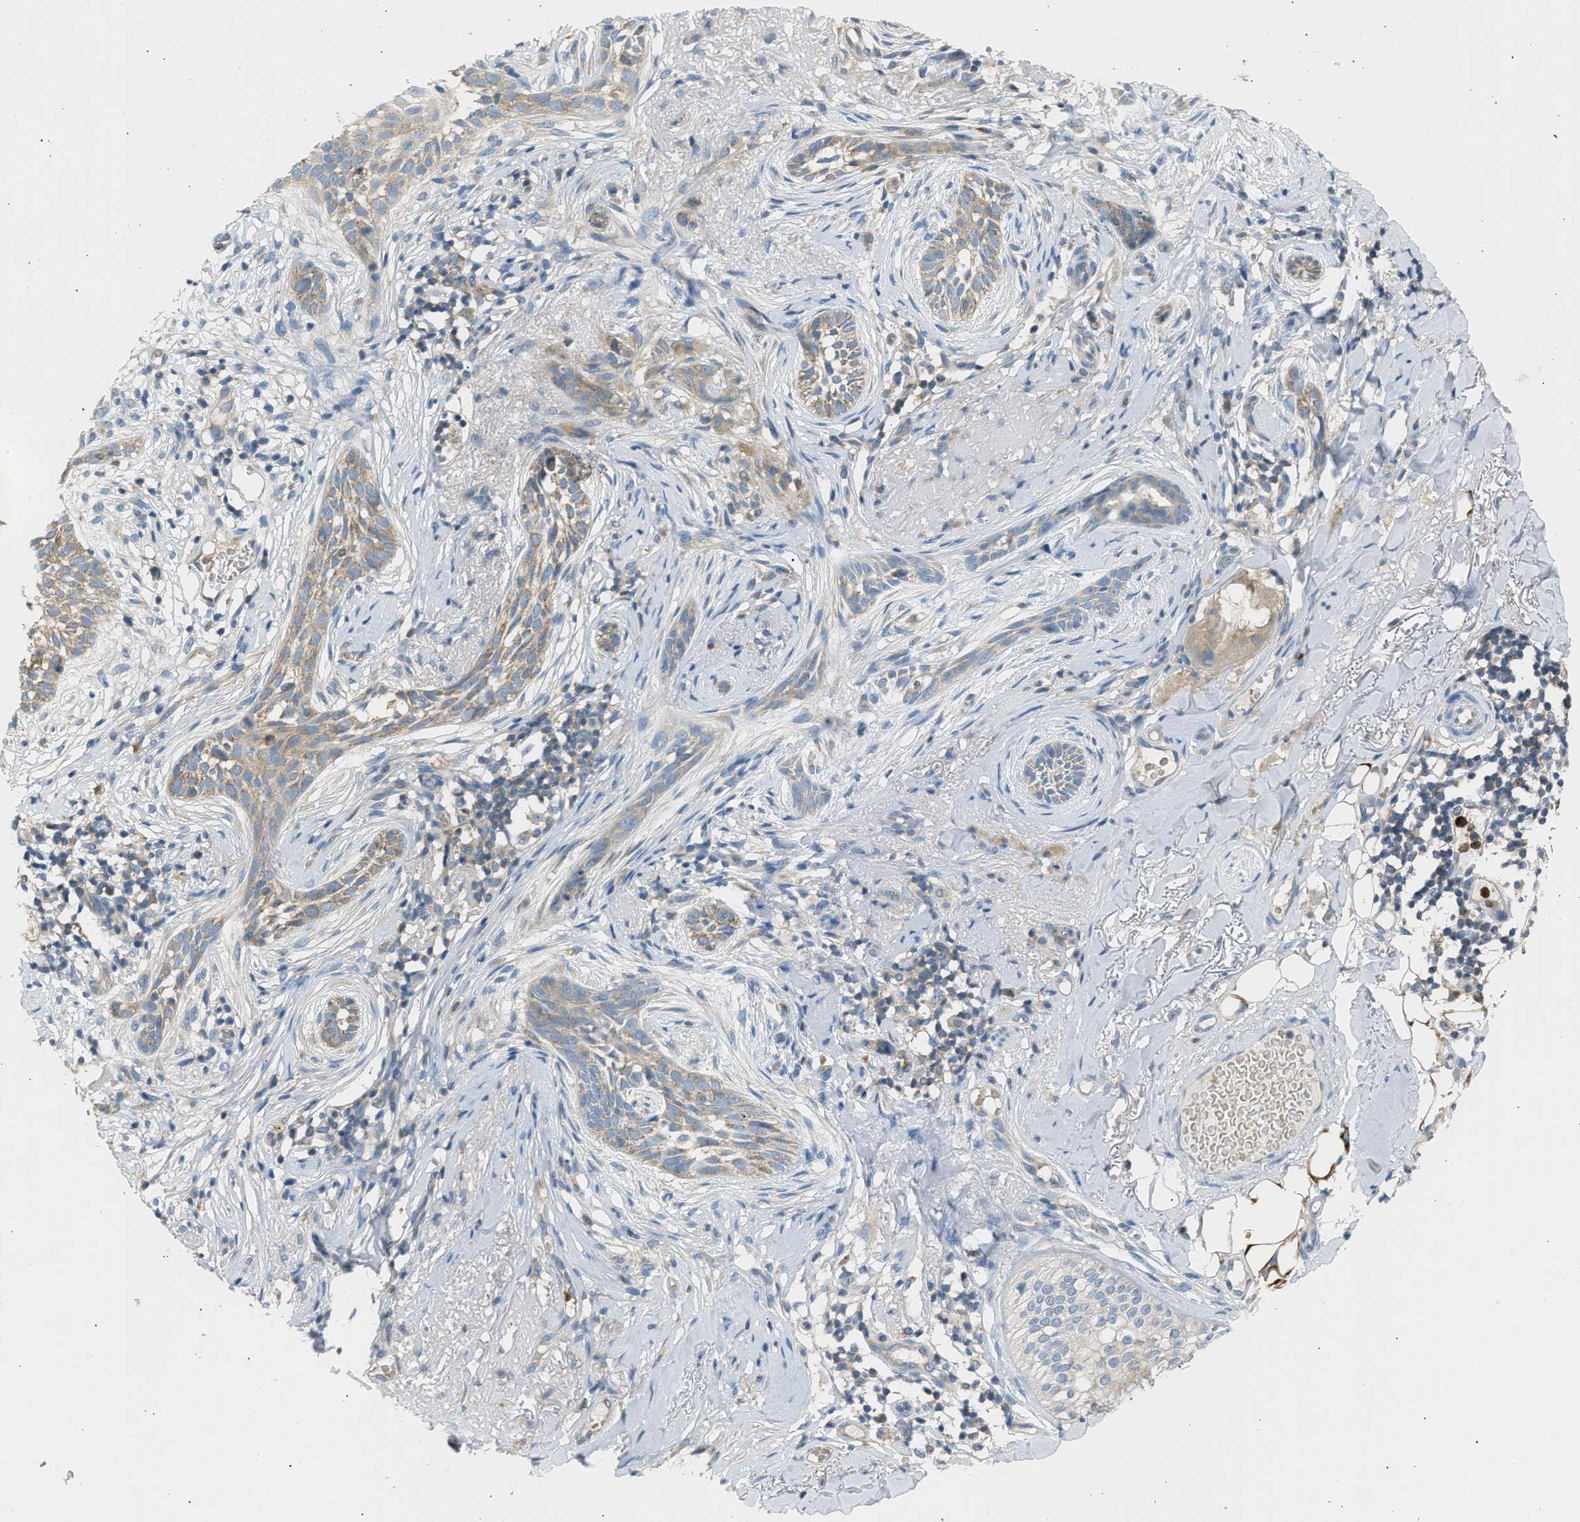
{"staining": {"intensity": "weak", "quantity": ">75%", "location": "cytoplasmic/membranous"}, "tissue": "skin cancer", "cell_type": "Tumor cells", "image_type": "cancer", "snomed": [{"axis": "morphology", "description": "Basal cell carcinoma"}, {"axis": "topography", "description": "Skin"}], "caption": "This is an image of immunohistochemistry staining of skin cancer (basal cell carcinoma), which shows weak staining in the cytoplasmic/membranous of tumor cells.", "gene": "TRIM50", "patient": {"sex": "female", "age": 88}}